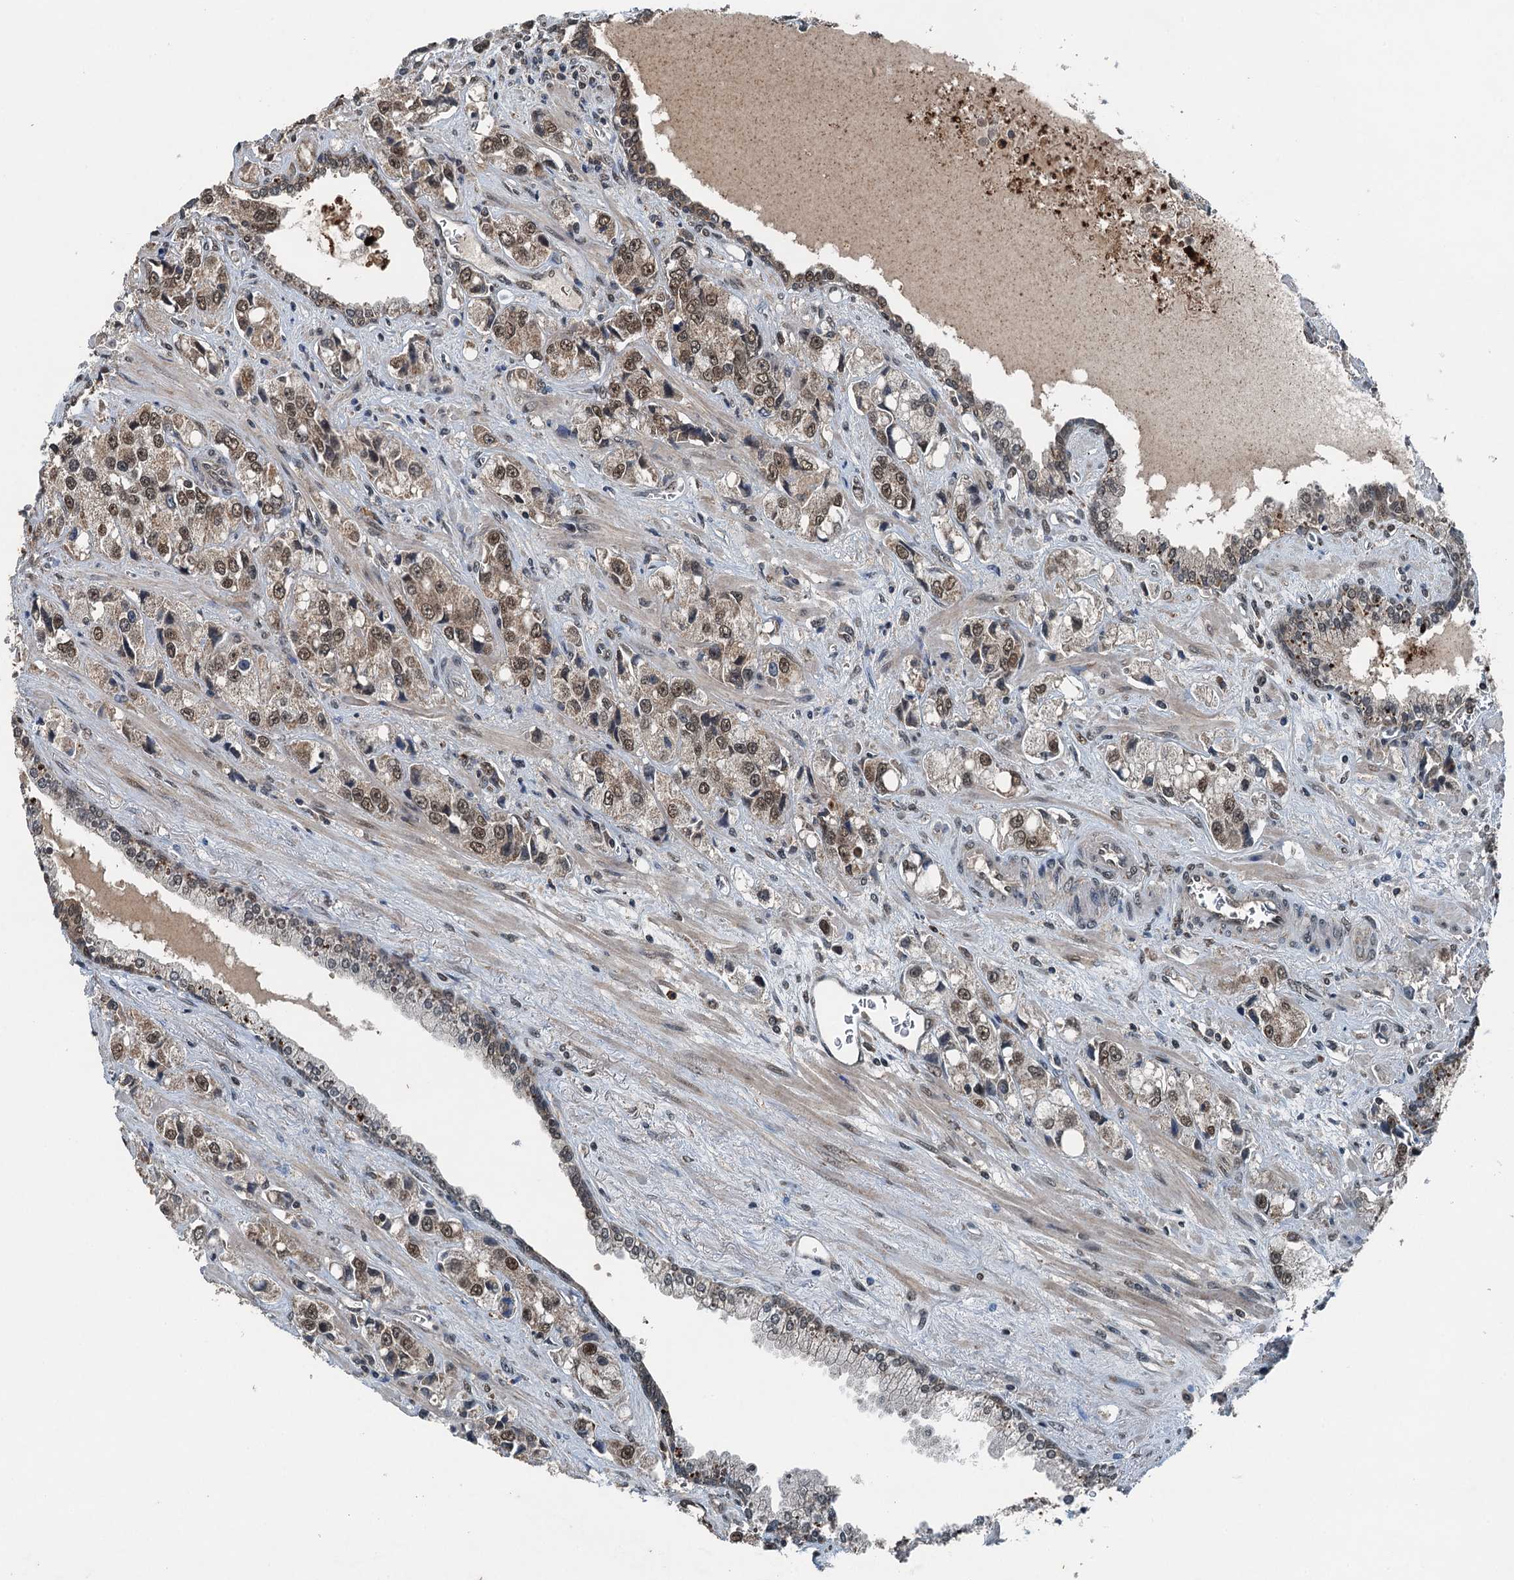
{"staining": {"intensity": "moderate", "quantity": ">75%", "location": "nuclear"}, "tissue": "prostate cancer", "cell_type": "Tumor cells", "image_type": "cancer", "snomed": [{"axis": "morphology", "description": "Adenocarcinoma, High grade"}, {"axis": "topography", "description": "Prostate"}], "caption": "Immunohistochemistry histopathology image of prostate cancer stained for a protein (brown), which displays medium levels of moderate nuclear staining in about >75% of tumor cells.", "gene": "UBXN6", "patient": {"sex": "male", "age": 74}}